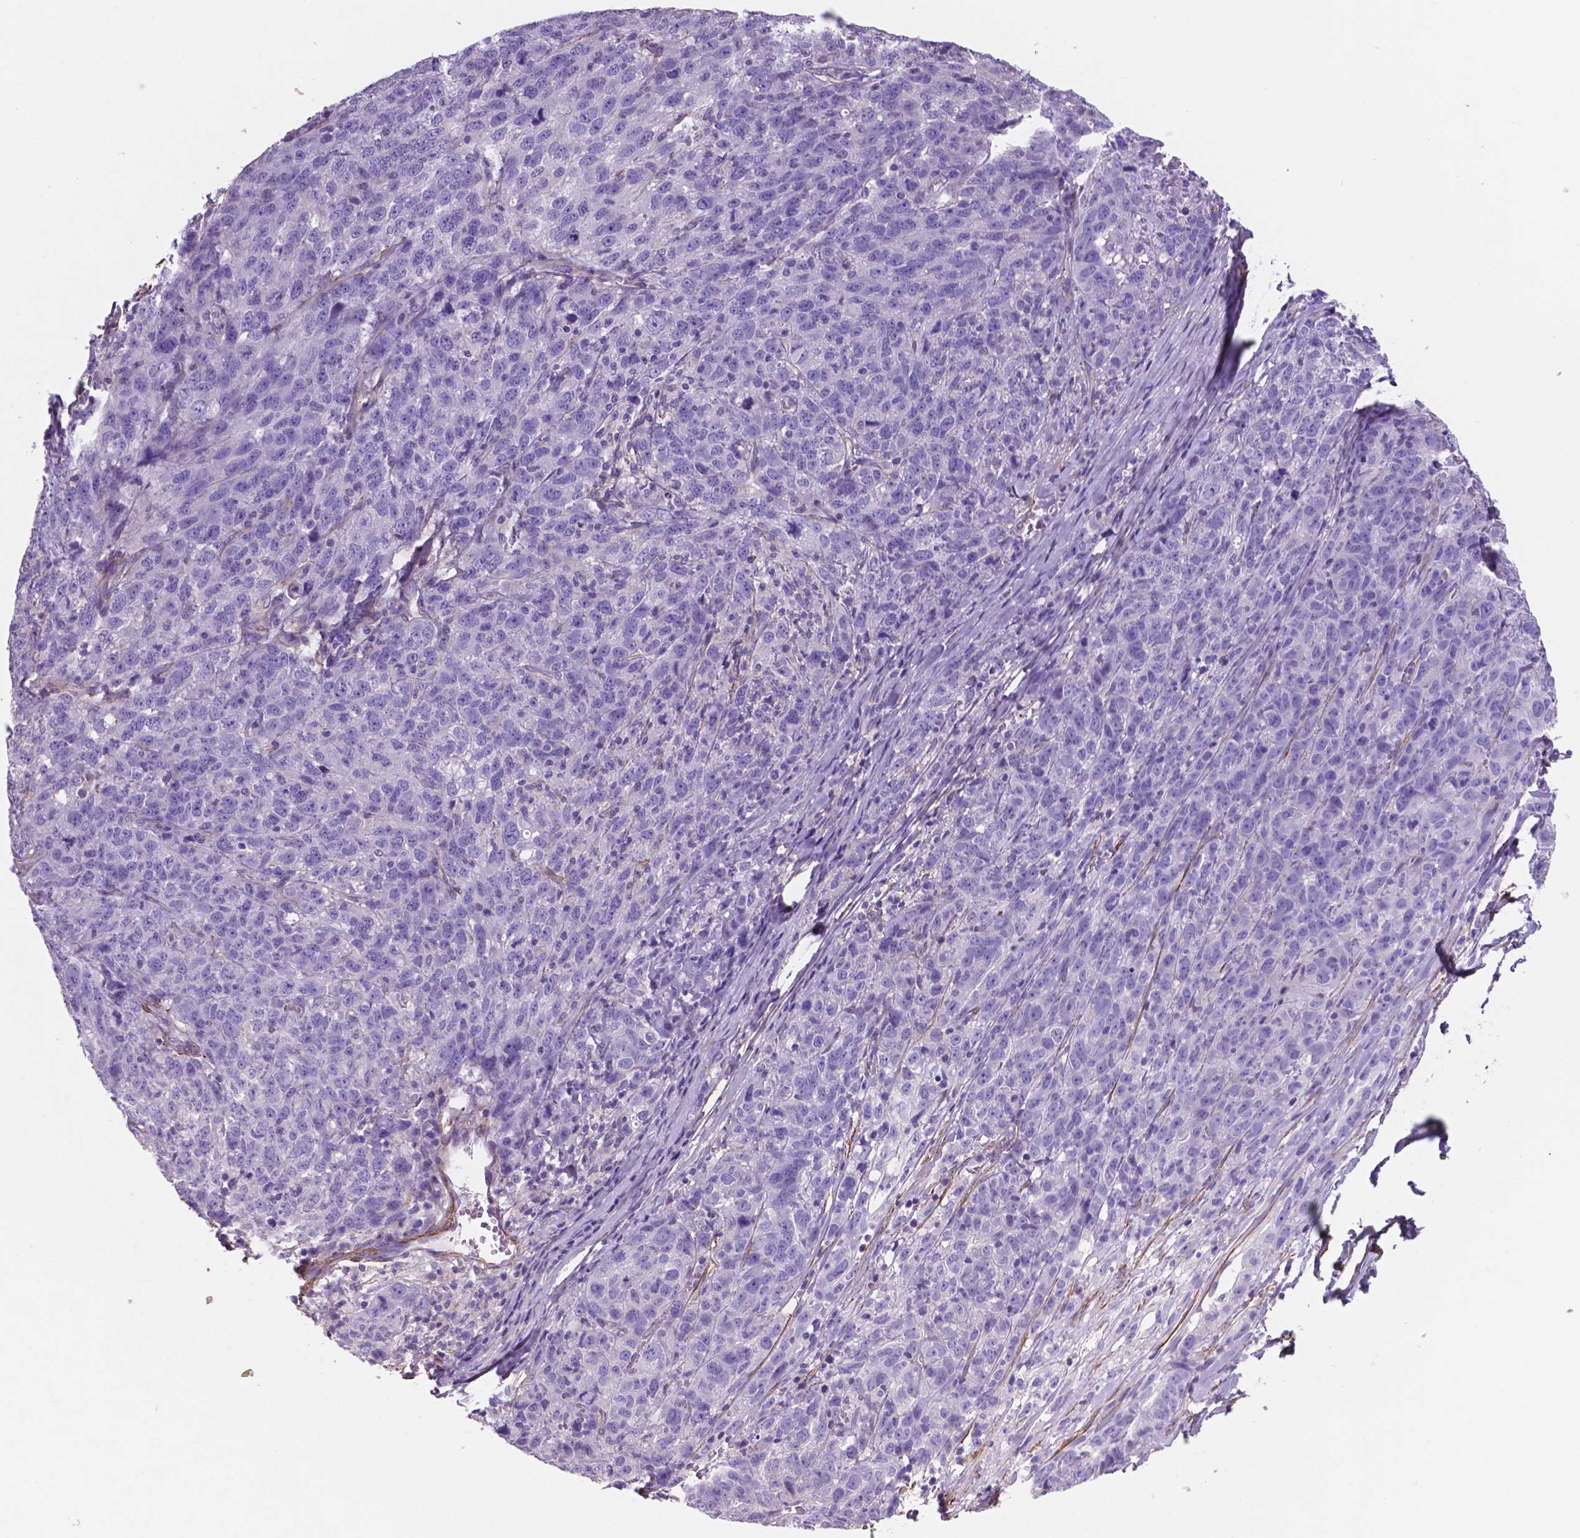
{"staining": {"intensity": "negative", "quantity": "none", "location": "none"}, "tissue": "ovarian cancer", "cell_type": "Tumor cells", "image_type": "cancer", "snomed": [{"axis": "morphology", "description": "Cystadenocarcinoma, serous, NOS"}, {"axis": "topography", "description": "Ovary"}], "caption": "Human ovarian cancer (serous cystadenocarcinoma) stained for a protein using immunohistochemistry reveals no expression in tumor cells.", "gene": "TOR2A", "patient": {"sex": "female", "age": 71}}